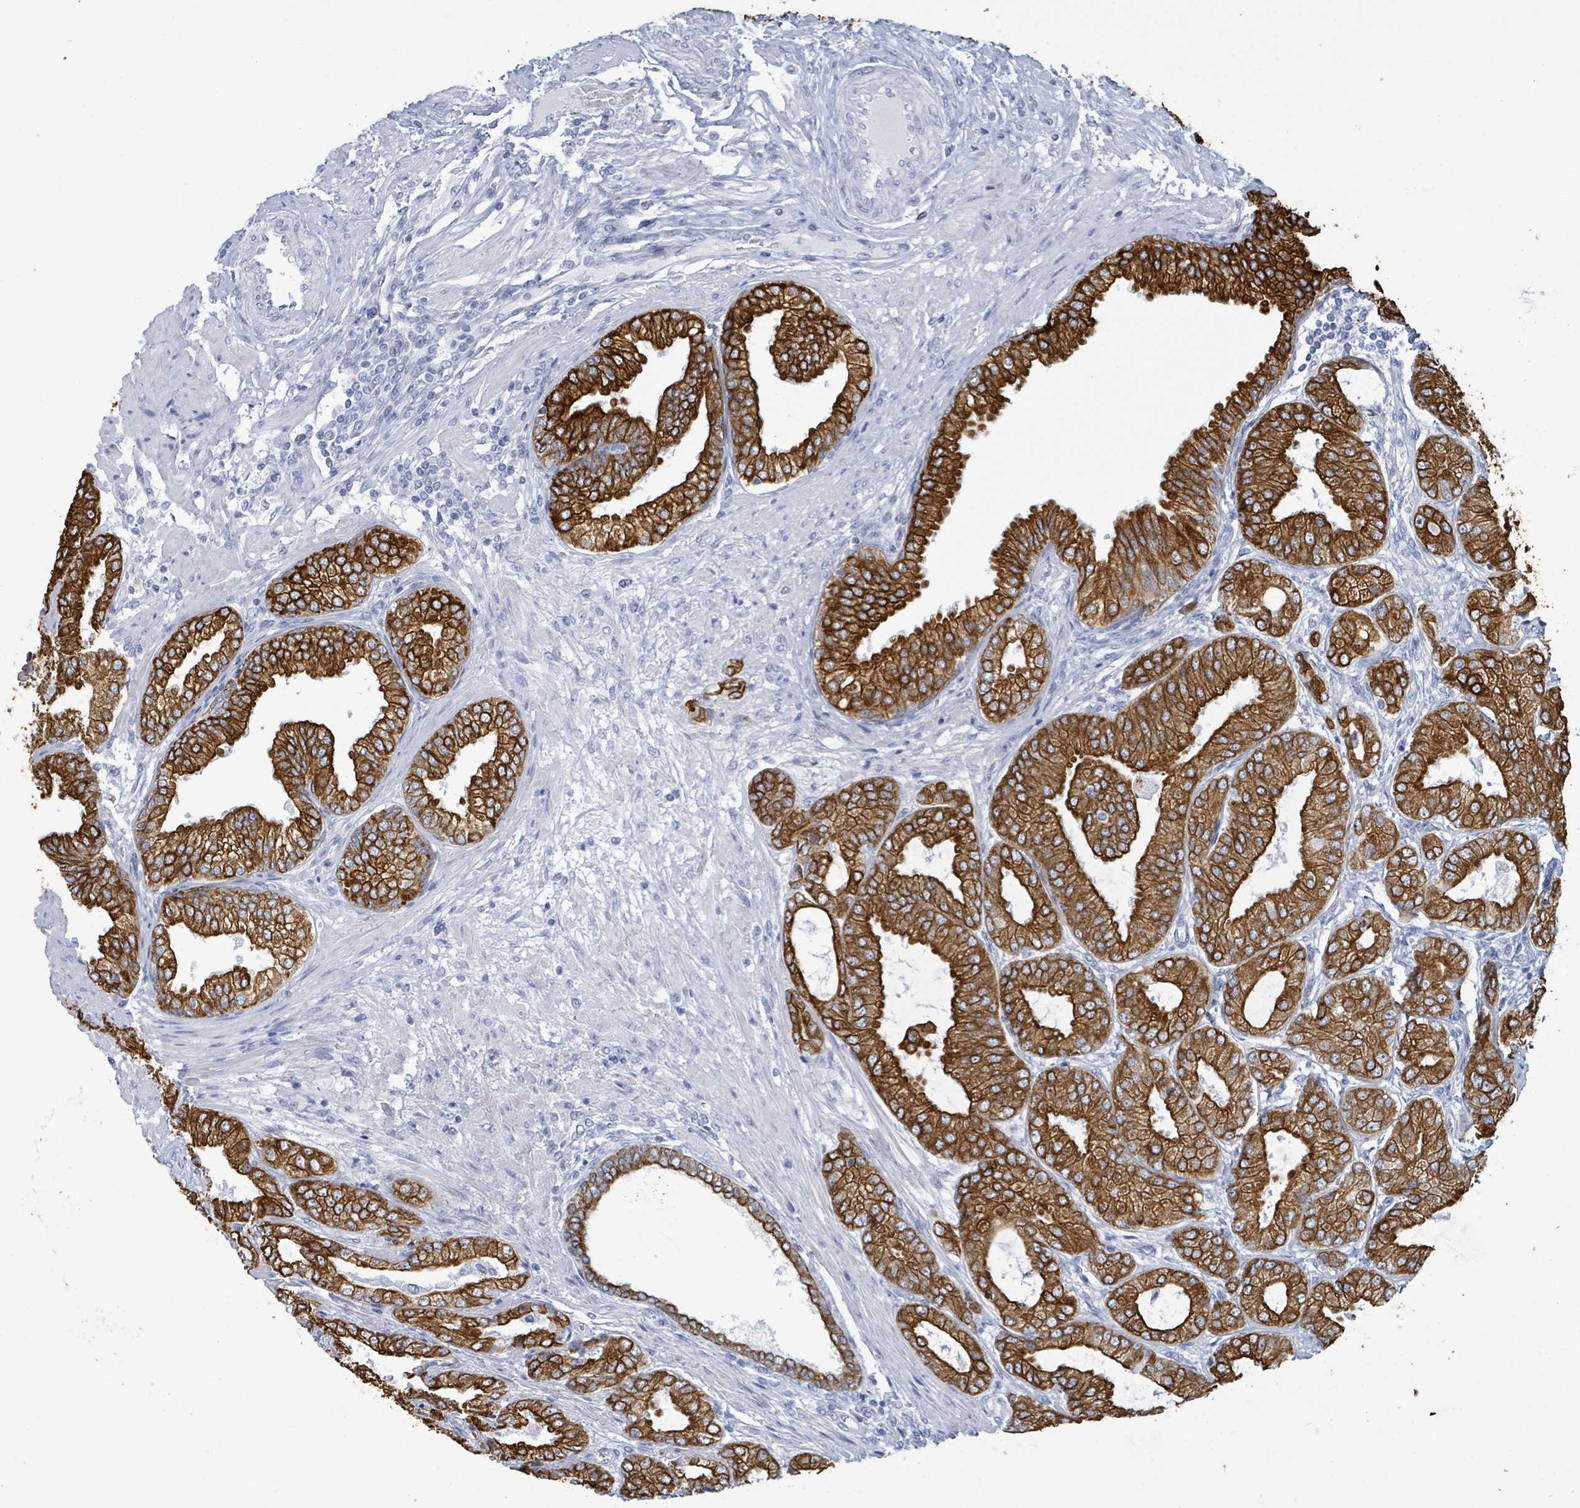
{"staining": {"intensity": "strong", "quantity": ">75%", "location": "cytoplasmic/membranous"}, "tissue": "prostate cancer", "cell_type": "Tumor cells", "image_type": "cancer", "snomed": [{"axis": "morphology", "description": "Adenocarcinoma, High grade"}, {"axis": "topography", "description": "Prostate"}], "caption": "Prostate cancer was stained to show a protein in brown. There is high levels of strong cytoplasmic/membranous staining in approximately >75% of tumor cells.", "gene": "KRT8", "patient": {"sex": "male", "age": 71}}